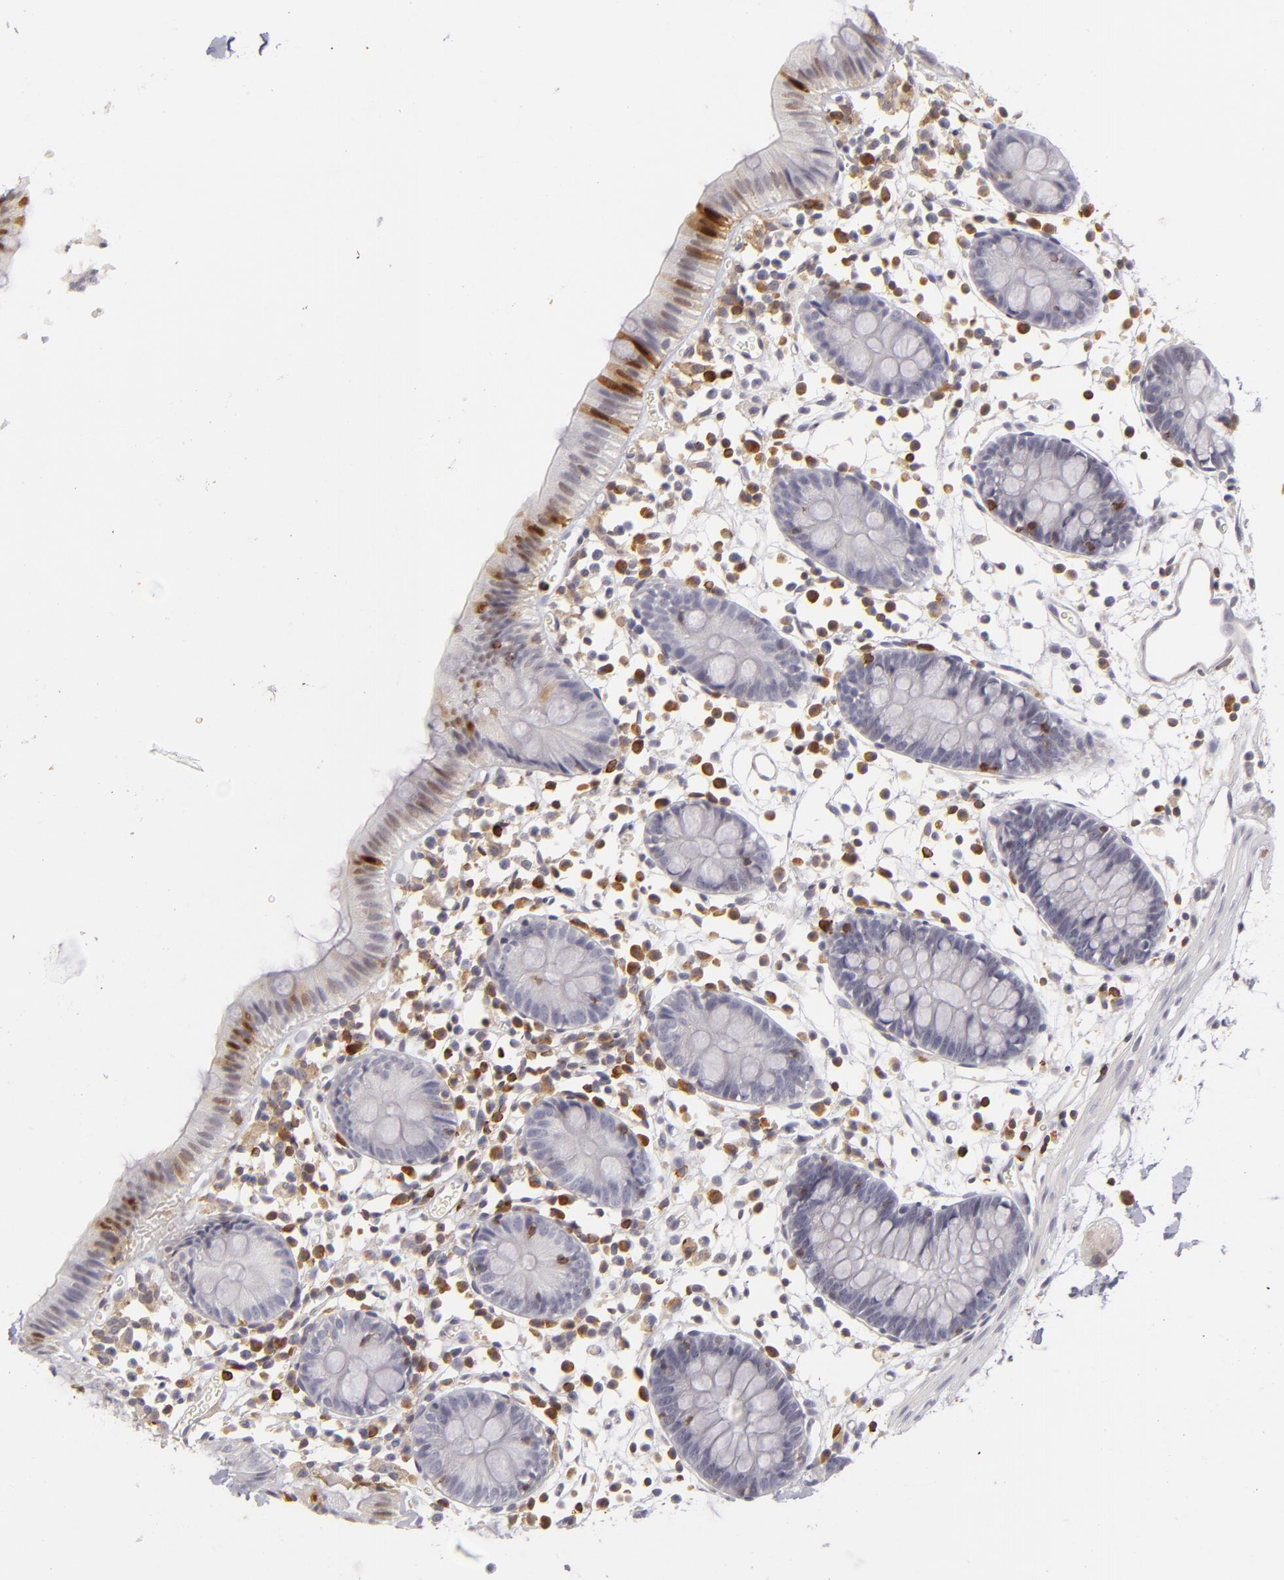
{"staining": {"intensity": "negative", "quantity": "none", "location": "none"}, "tissue": "colon", "cell_type": "Endothelial cells", "image_type": "normal", "snomed": [{"axis": "morphology", "description": "Normal tissue, NOS"}, {"axis": "topography", "description": "Colon"}], "caption": "Endothelial cells are negative for brown protein staining in unremarkable colon. (DAB immunohistochemistry (IHC) visualized using brightfield microscopy, high magnification).", "gene": "APOBEC3G", "patient": {"sex": "male", "age": 14}}